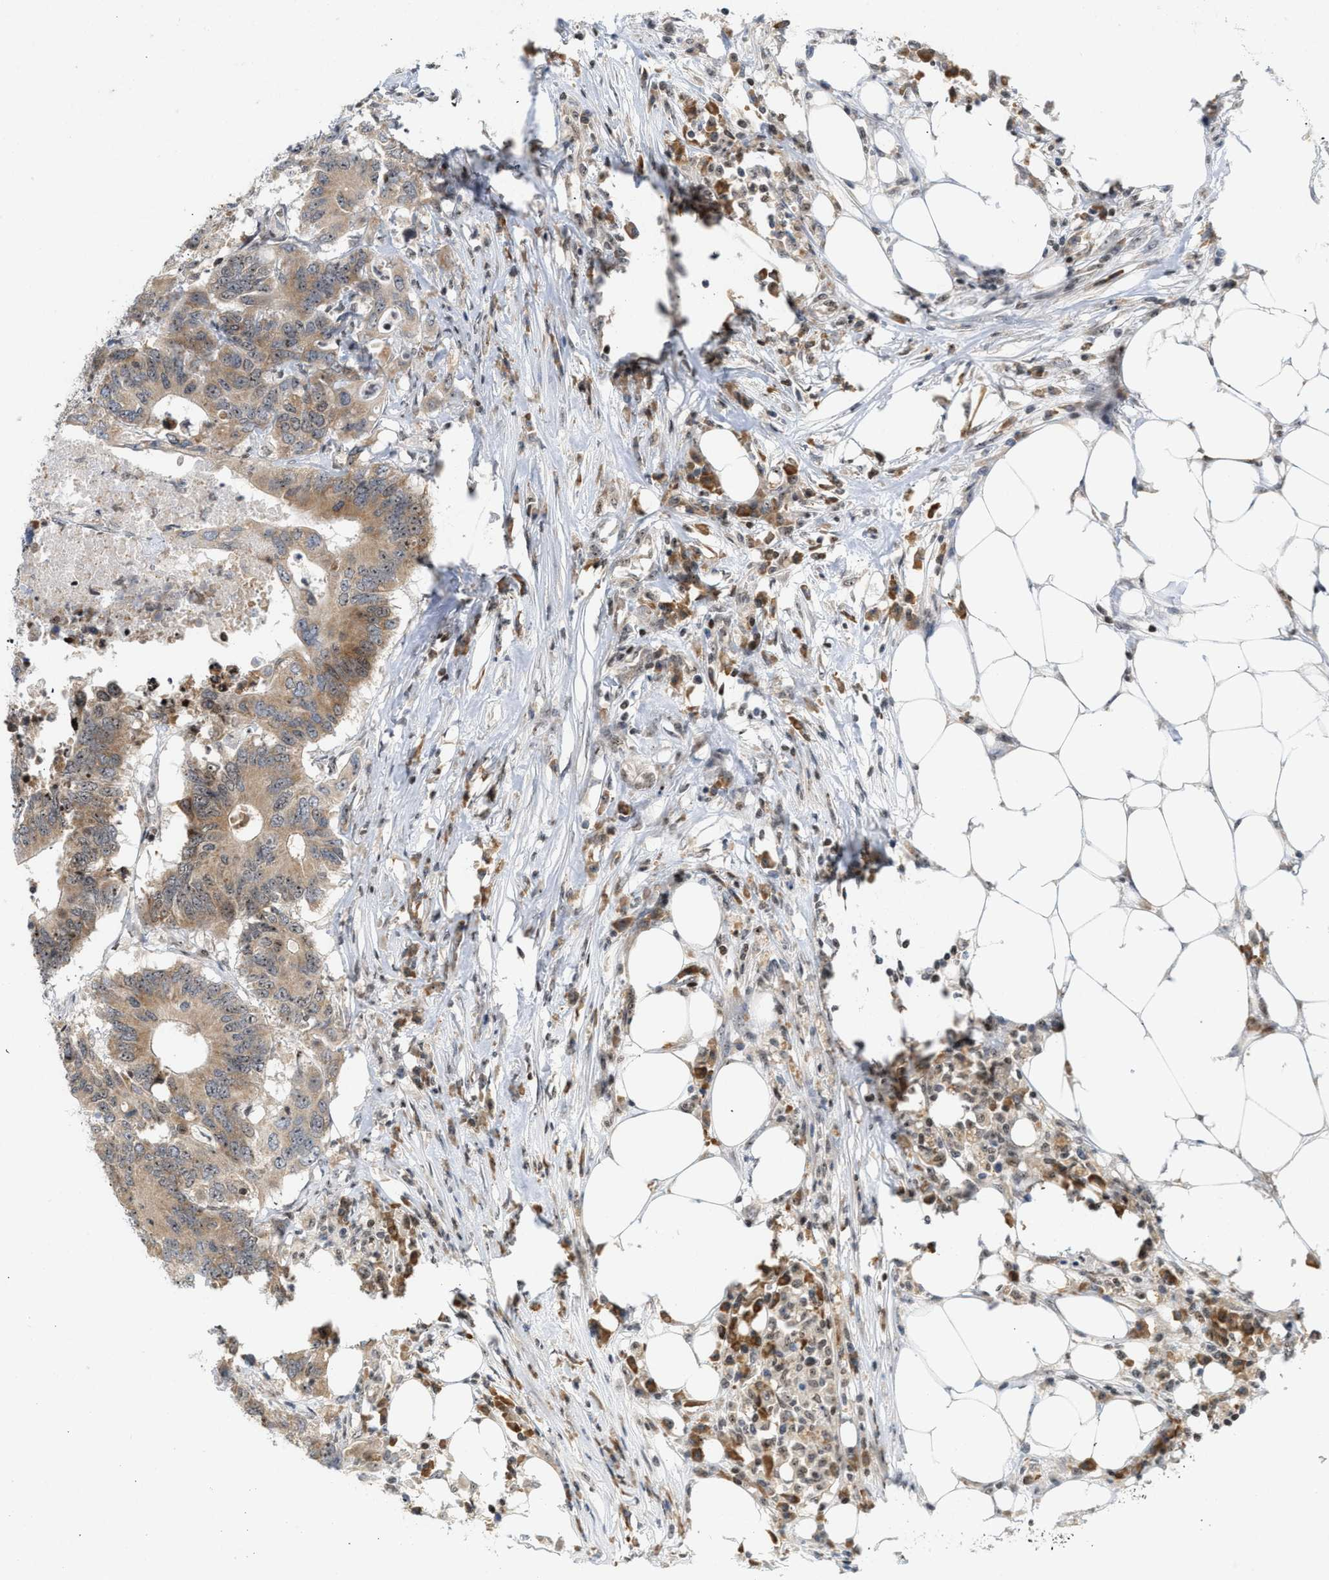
{"staining": {"intensity": "moderate", "quantity": ">75%", "location": "cytoplasmic/membranous,nuclear"}, "tissue": "colorectal cancer", "cell_type": "Tumor cells", "image_type": "cancer", "snomed": [{"axis": "morphology", "description": "Adenocarcinoma, NOS"}, {"axis": "topography", "description": "Colon"}], "caption": "Immunohistochemistry of human colorectal cancer (adenocarcinoma) reveals medium levels of moderate cytoplasmic/membranous and nuclear positivity in about >75% of tumor cells.", "gene": "ZNF22", "patient": {"sex": "male", "age": 71}}